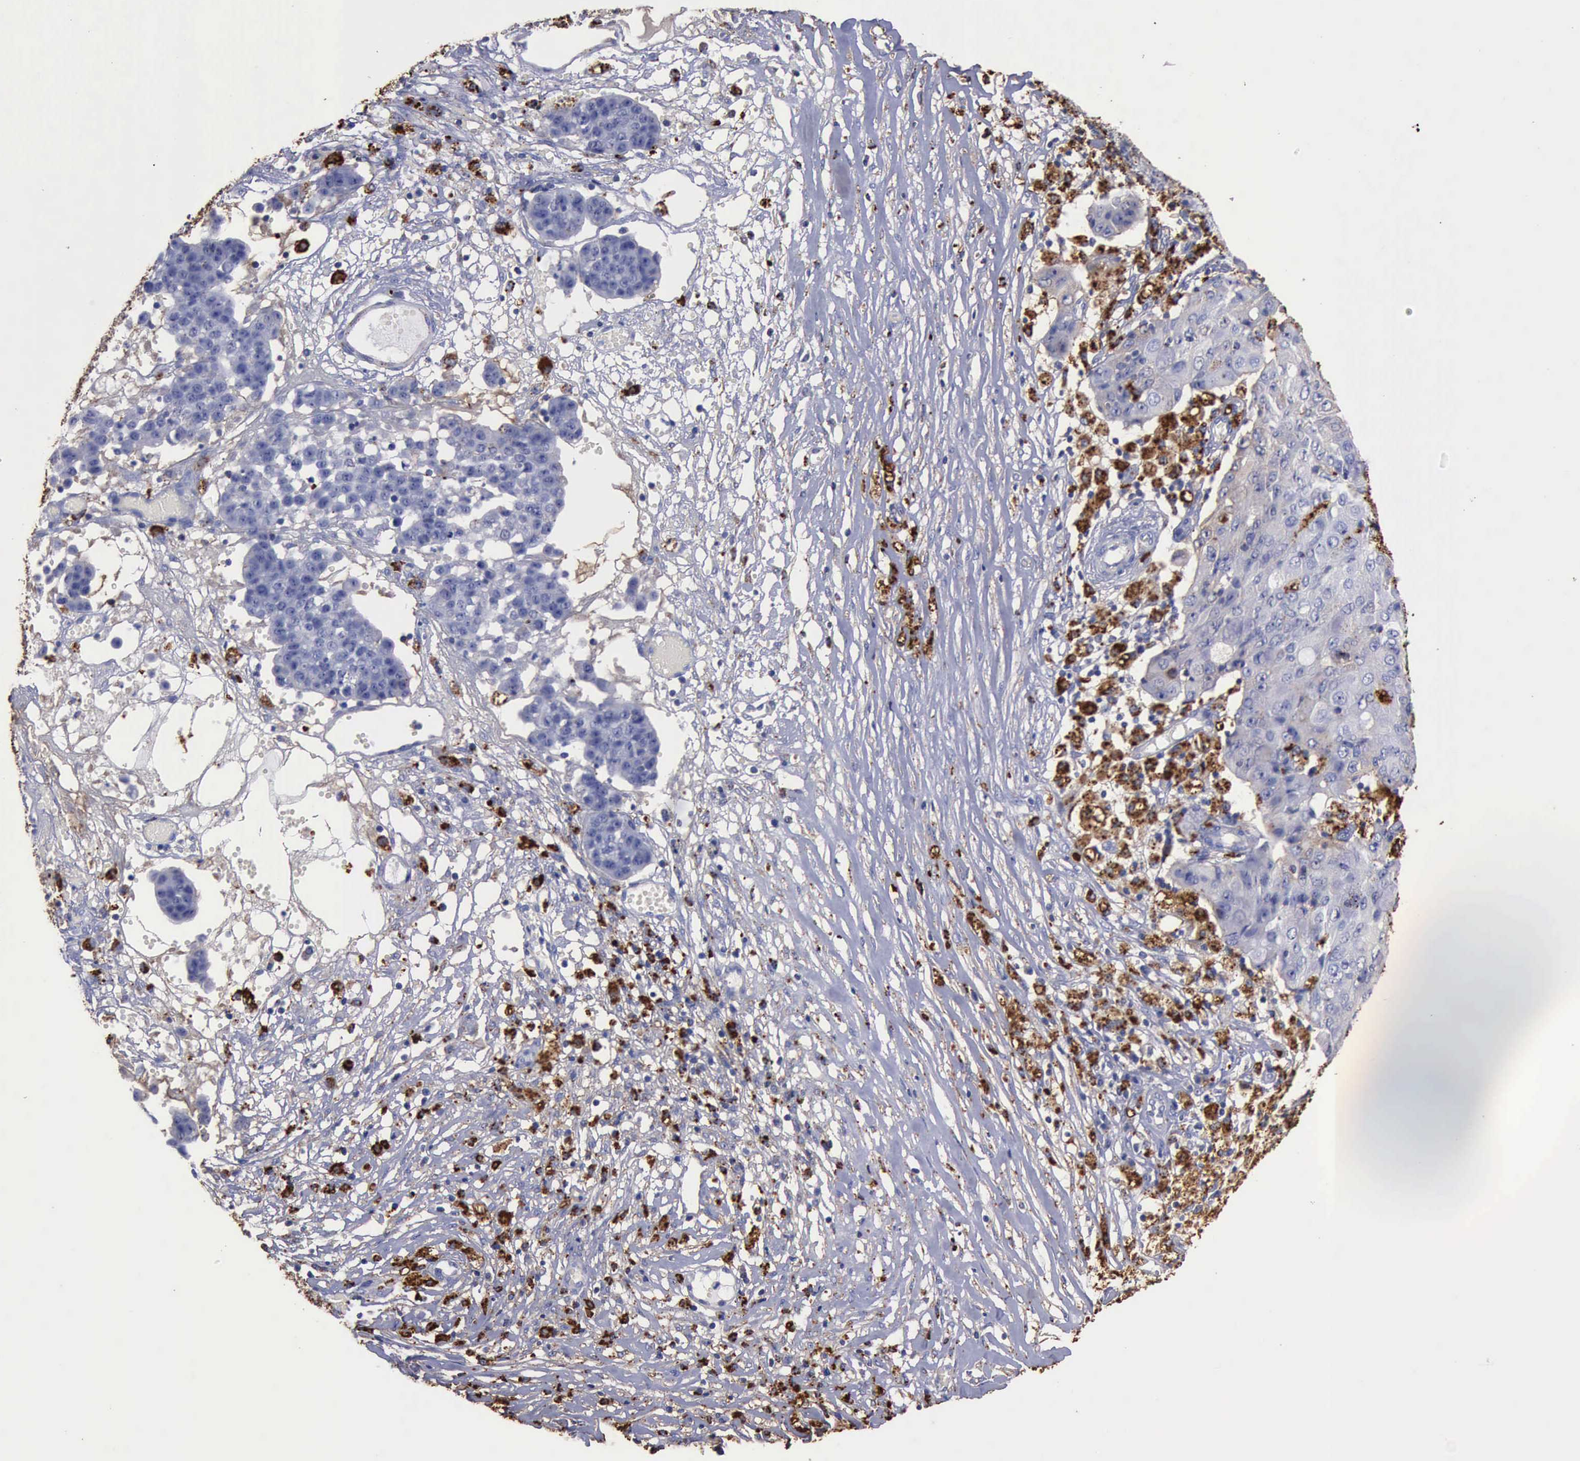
{"staining": {"intensity": "strong", "quantity": ">75%", "location": "cytoplasmic/membranous"}, "tissue": "ovarian cancer", "cell_type": "Tumor cells", "image_type": "cancer", "snomed": [{"axis": "morphology", "description": "Carcinoma, endometroid"}, {"axis": "topography", "description": "Ovary"}], "caption": "Ovarian endometroid carcinoma was stained to show a protein in brown. There is high levels of strong cytoplasmic/membranous positivity in approximately >75% of tumor cells. The staining was performed using DAB to visualize the protein expression in brown, while the nuclei were stained in blue with hematoxylin (Magnification: 20x).", "gene": "CTSD", "patient": {"sex": "female", "age": 42}}